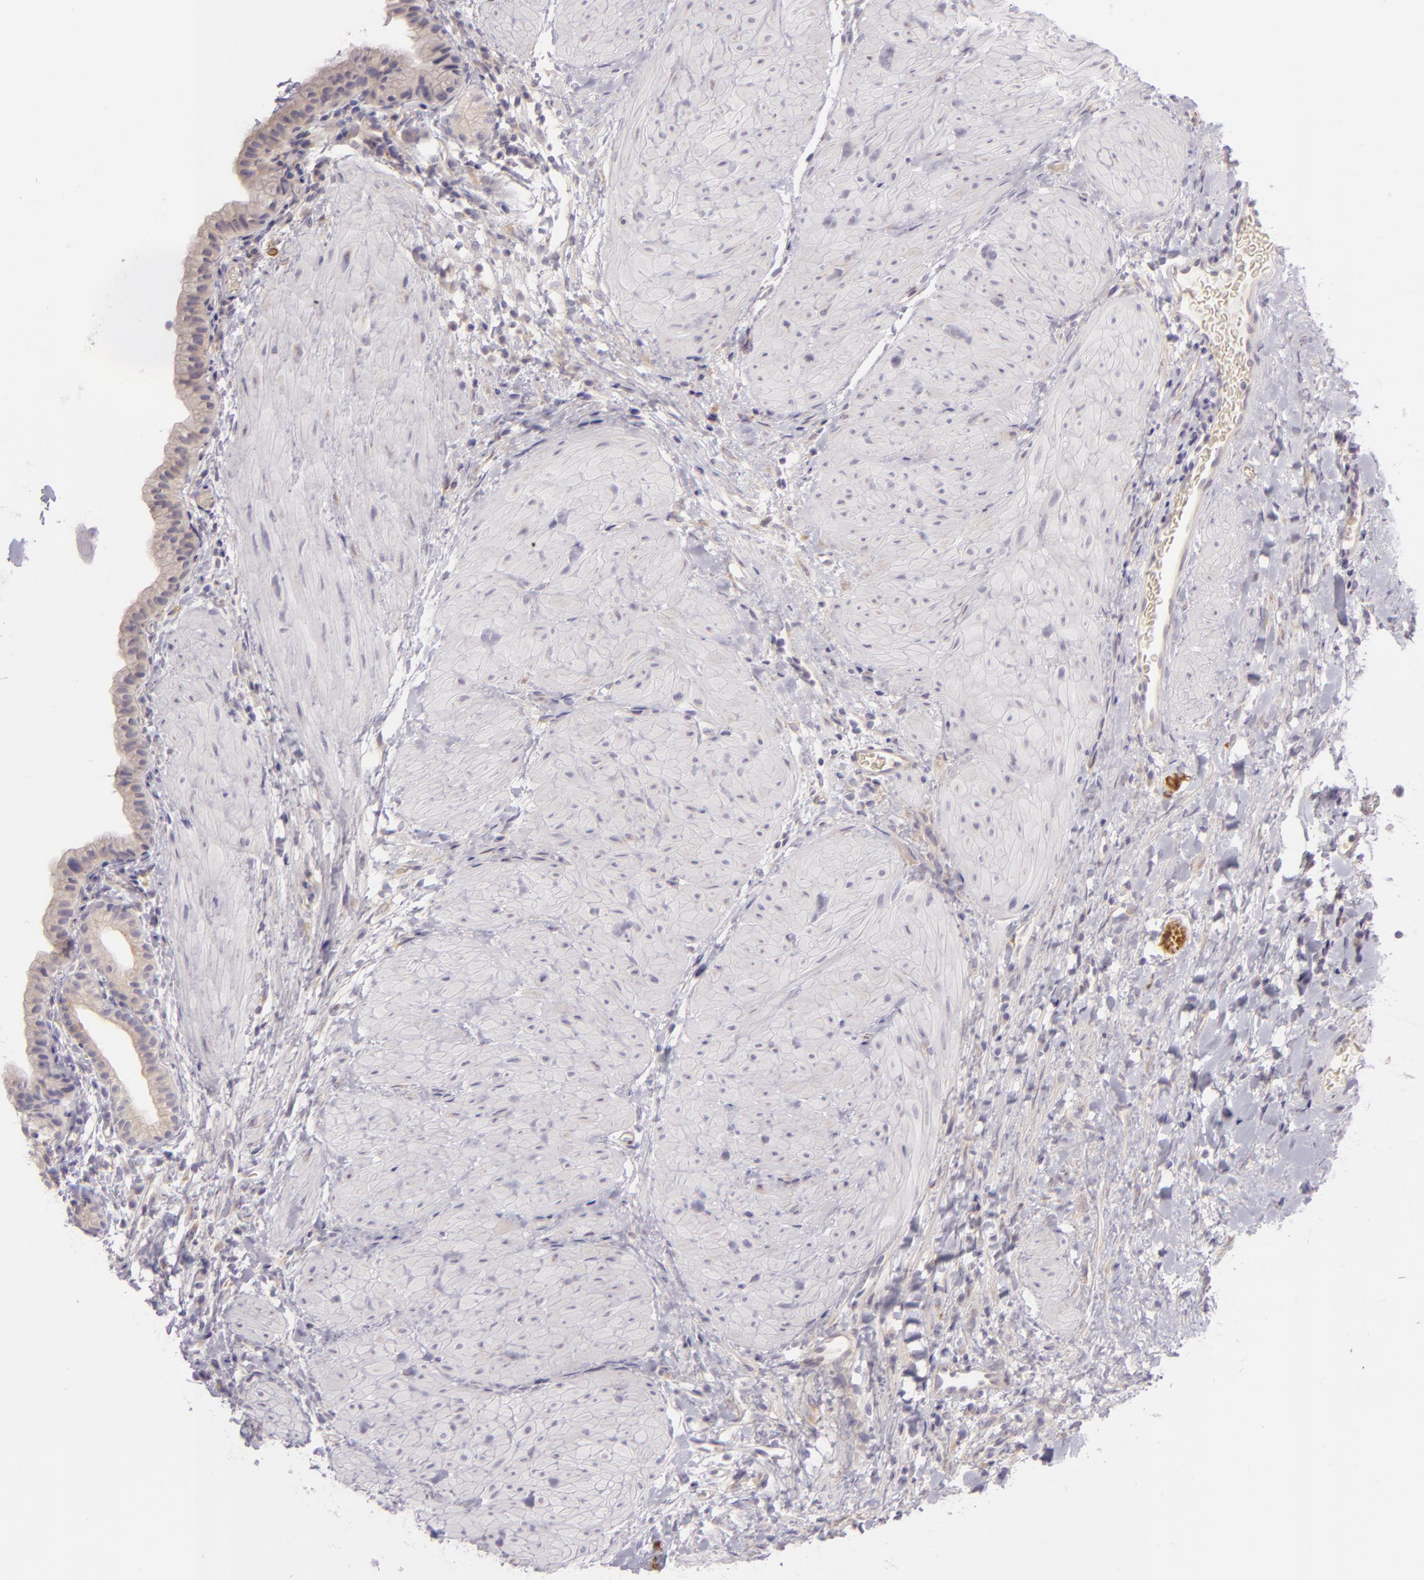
{"staining": {"intensity": "weak", "quantity": ">75%", "location": "cytoplasmic/membranous"}, "tissue": "gallbladder", "cell_type": "Glandular cells", "image_type": "normal", "snomed": [{"axis": "morphology", "description": "Normal tissue, NOS"}, {"axis": "morphology", "description": "Inflammation, NOS"}, {"axis": "topography", "description": "Gallbladder"}], "caption": "Immunohistochemical staining of normal human gallbladder shows low levels of weak cytoplasmic/membranous positivity in about >75% of glandular cells.", "gene": "ZC3H7B", "patient": {"sex": "male", "age": 66}}